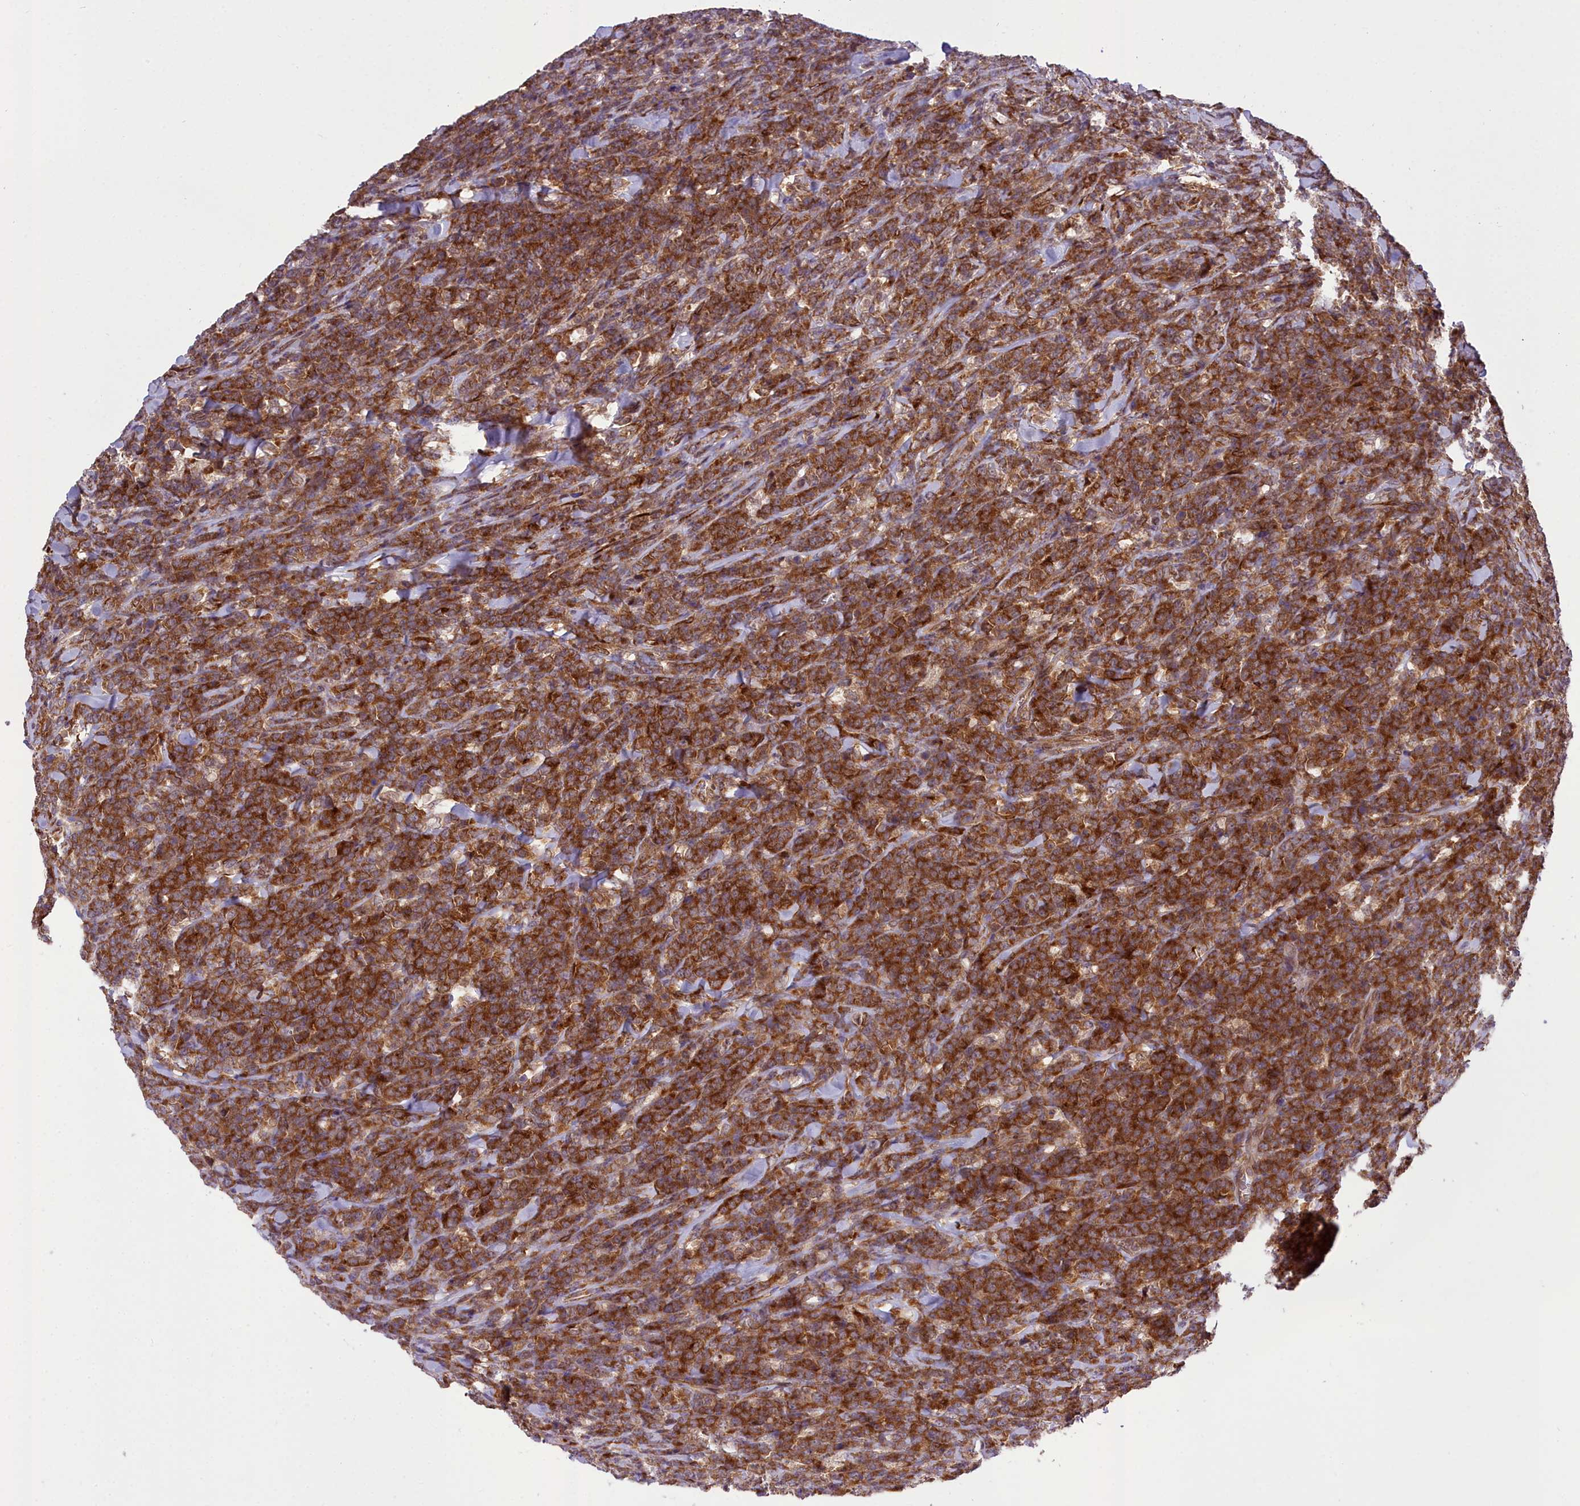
{"staining": {"intensity": "strong", "quantity": ">75%", "location": "cytoplasmic/membranous"}, "tissue": "lymphoma", "cell_type": "Tumor cells", "image_type": "cancer", "snomed": [{"axis": "morphology", "description": "Malignant lymphoma, non-Hodgkin's type, High grade"}, {"axis": "topography", "description": "Small intestine"}], "caption": "Immunohistochemical staining of malignant lymphoma, non-Hodgkin's type (high-grade) exhibits strong cytoplasmic/membranous protein expression in about >75% of tumor cells.", "gene": "DHCR7", "patient": {"sex": "male", "age": 8}}